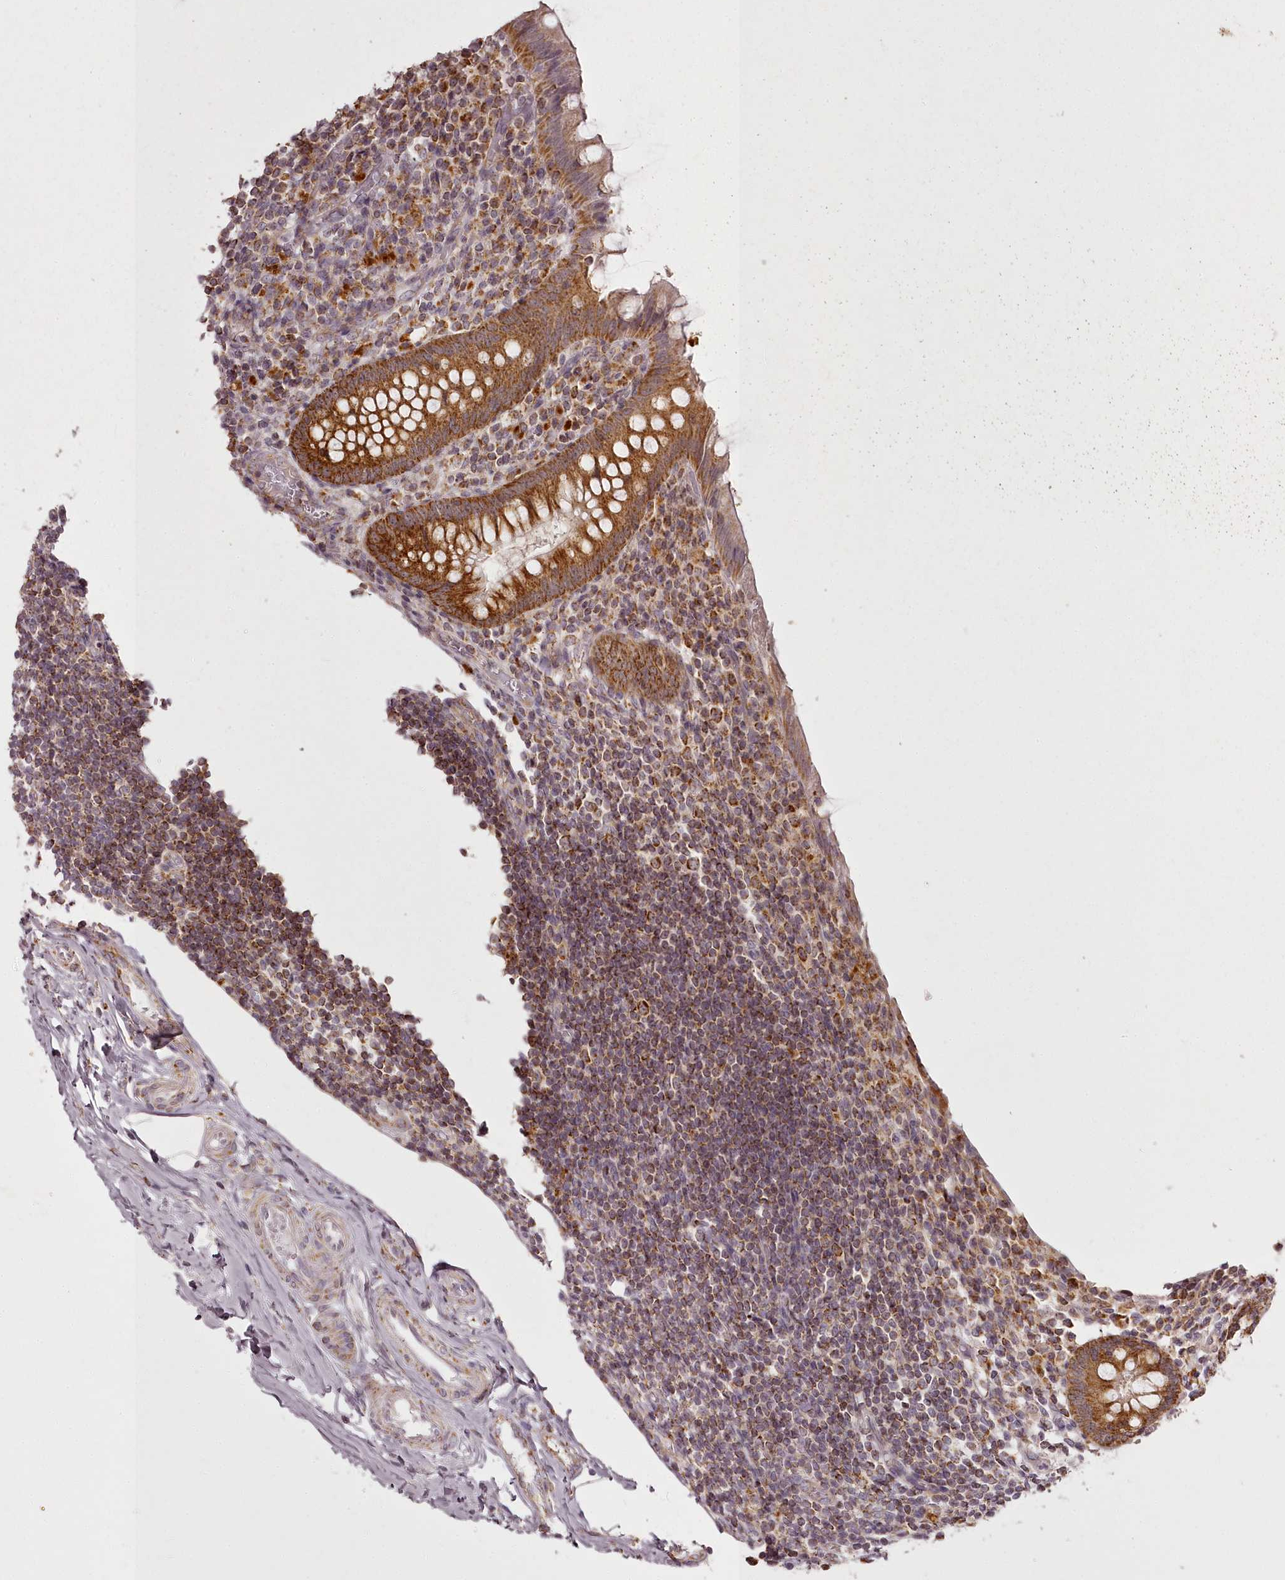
{"staining": {"intensity": "strong", "quantity": "25%-75%", "location": "cytoplasmic/membranous"}, "tissue": "appendix", "cell_type": "Glandular cells", "image_type": "normal", "snomed": [{"axis": "morphology", "description": "Normal tissue, NOS"}, {"axis": "topography", "description": "Appendix"}], "caption": "A photomicrograph showing strong cytoplasmic/membranous expression in approximately 25%-75% of glandular cells in normal appendix, as visualized by brown immunohistochemical staining.", "gene": "CHCHD2", "patient": {"sex": "female", "age": 17}}